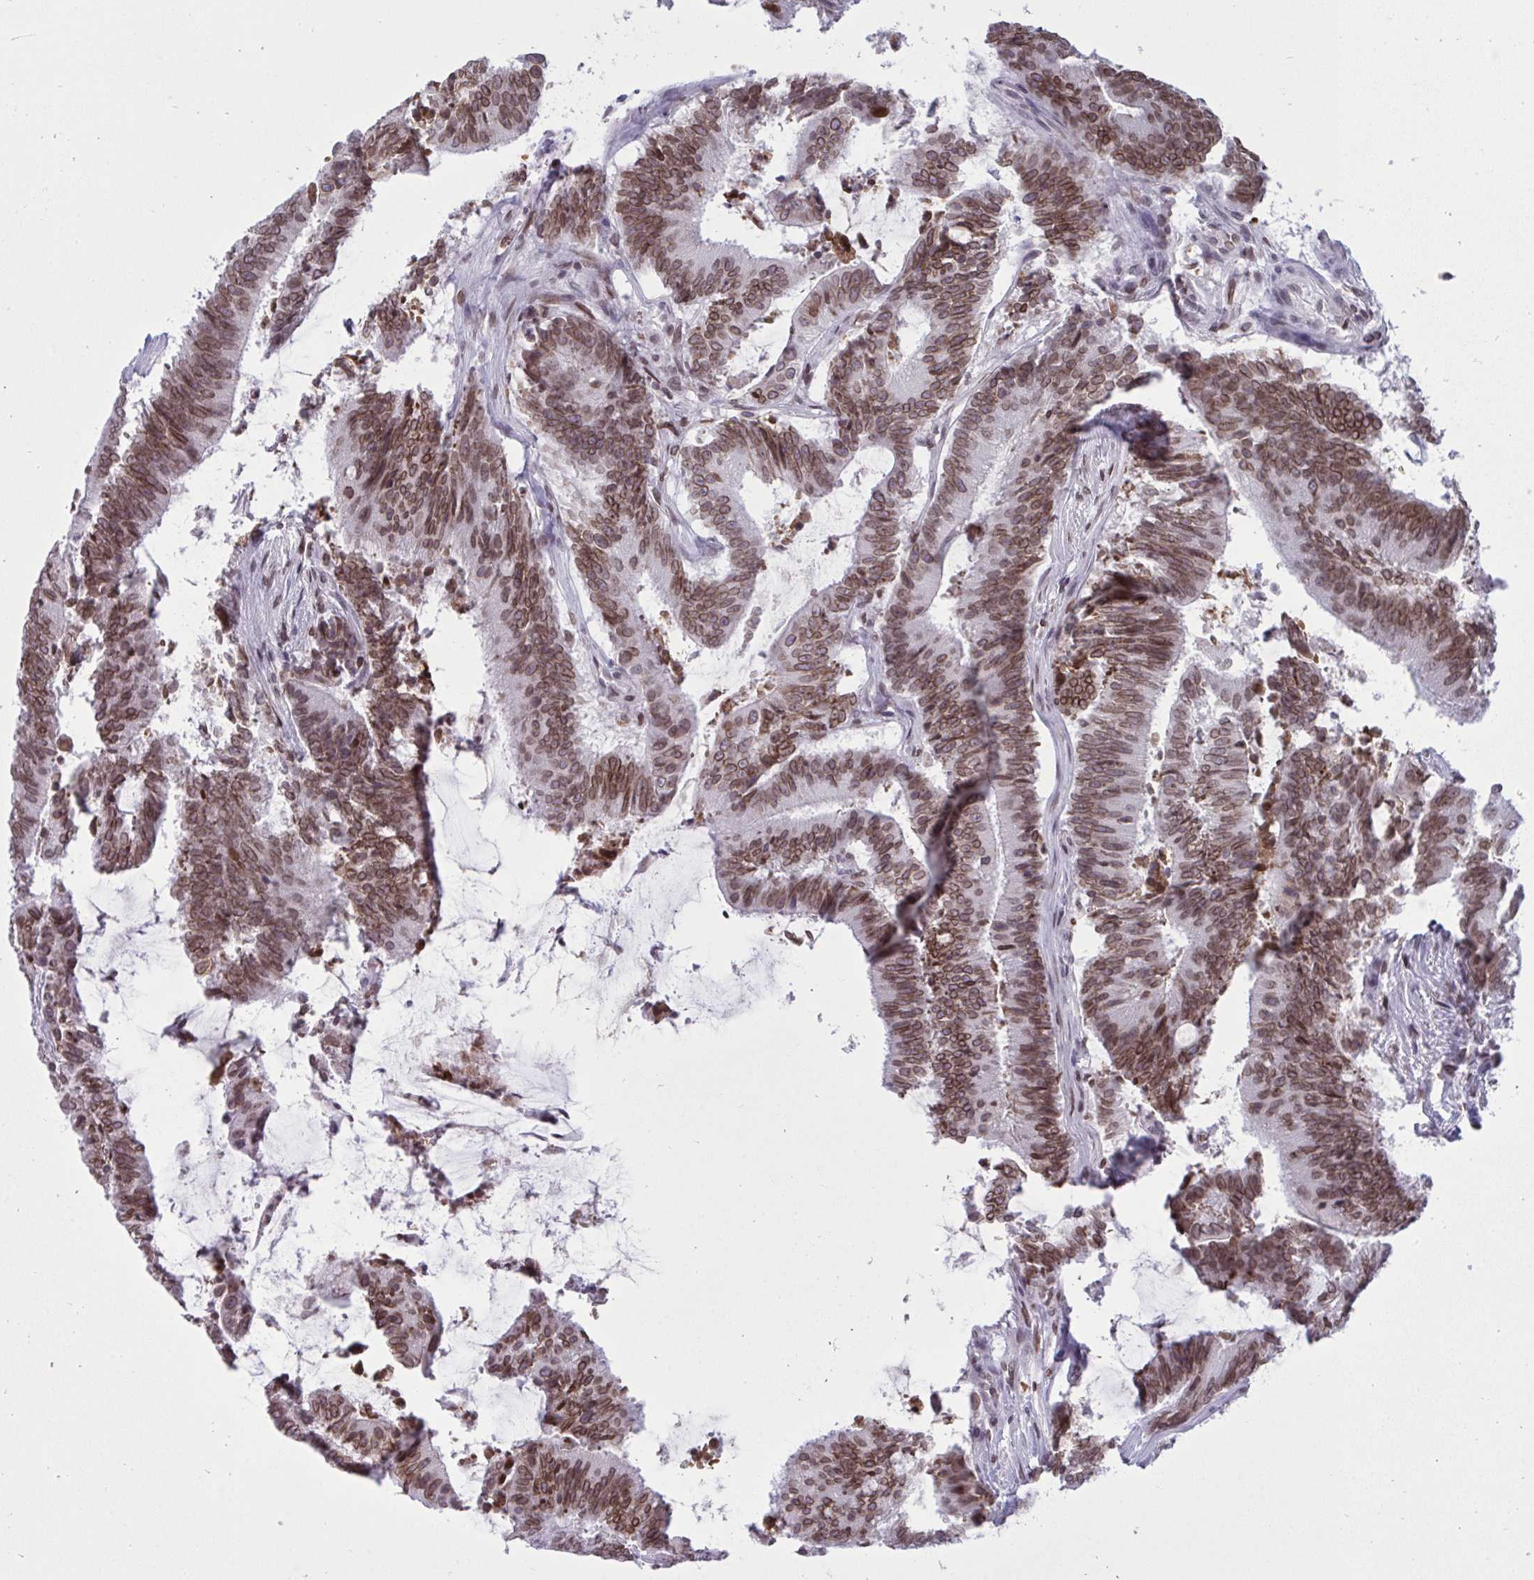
{"staining": {"intensity": "moderate", "quantity": ">75%", "location": "cytoplasmic/membranous,nuclear"}, "tissue": "colorectal cancer", "cell_type": "Tumor cells", "image_type": "cancer", "snomed": [{"axis": "morphology", "description": "Adenocarcinoma, NOS"}, {"axis": "topography", "description": "Colon"}], "caption": "Colorectal cancer (adenocarcinoma) stained for a protein displays moderate cytoplasmic/membranous and nuclear positivity in tumor cells.", "gene": "LMNB2", "patient": {"sex": "female", "age": 43}}